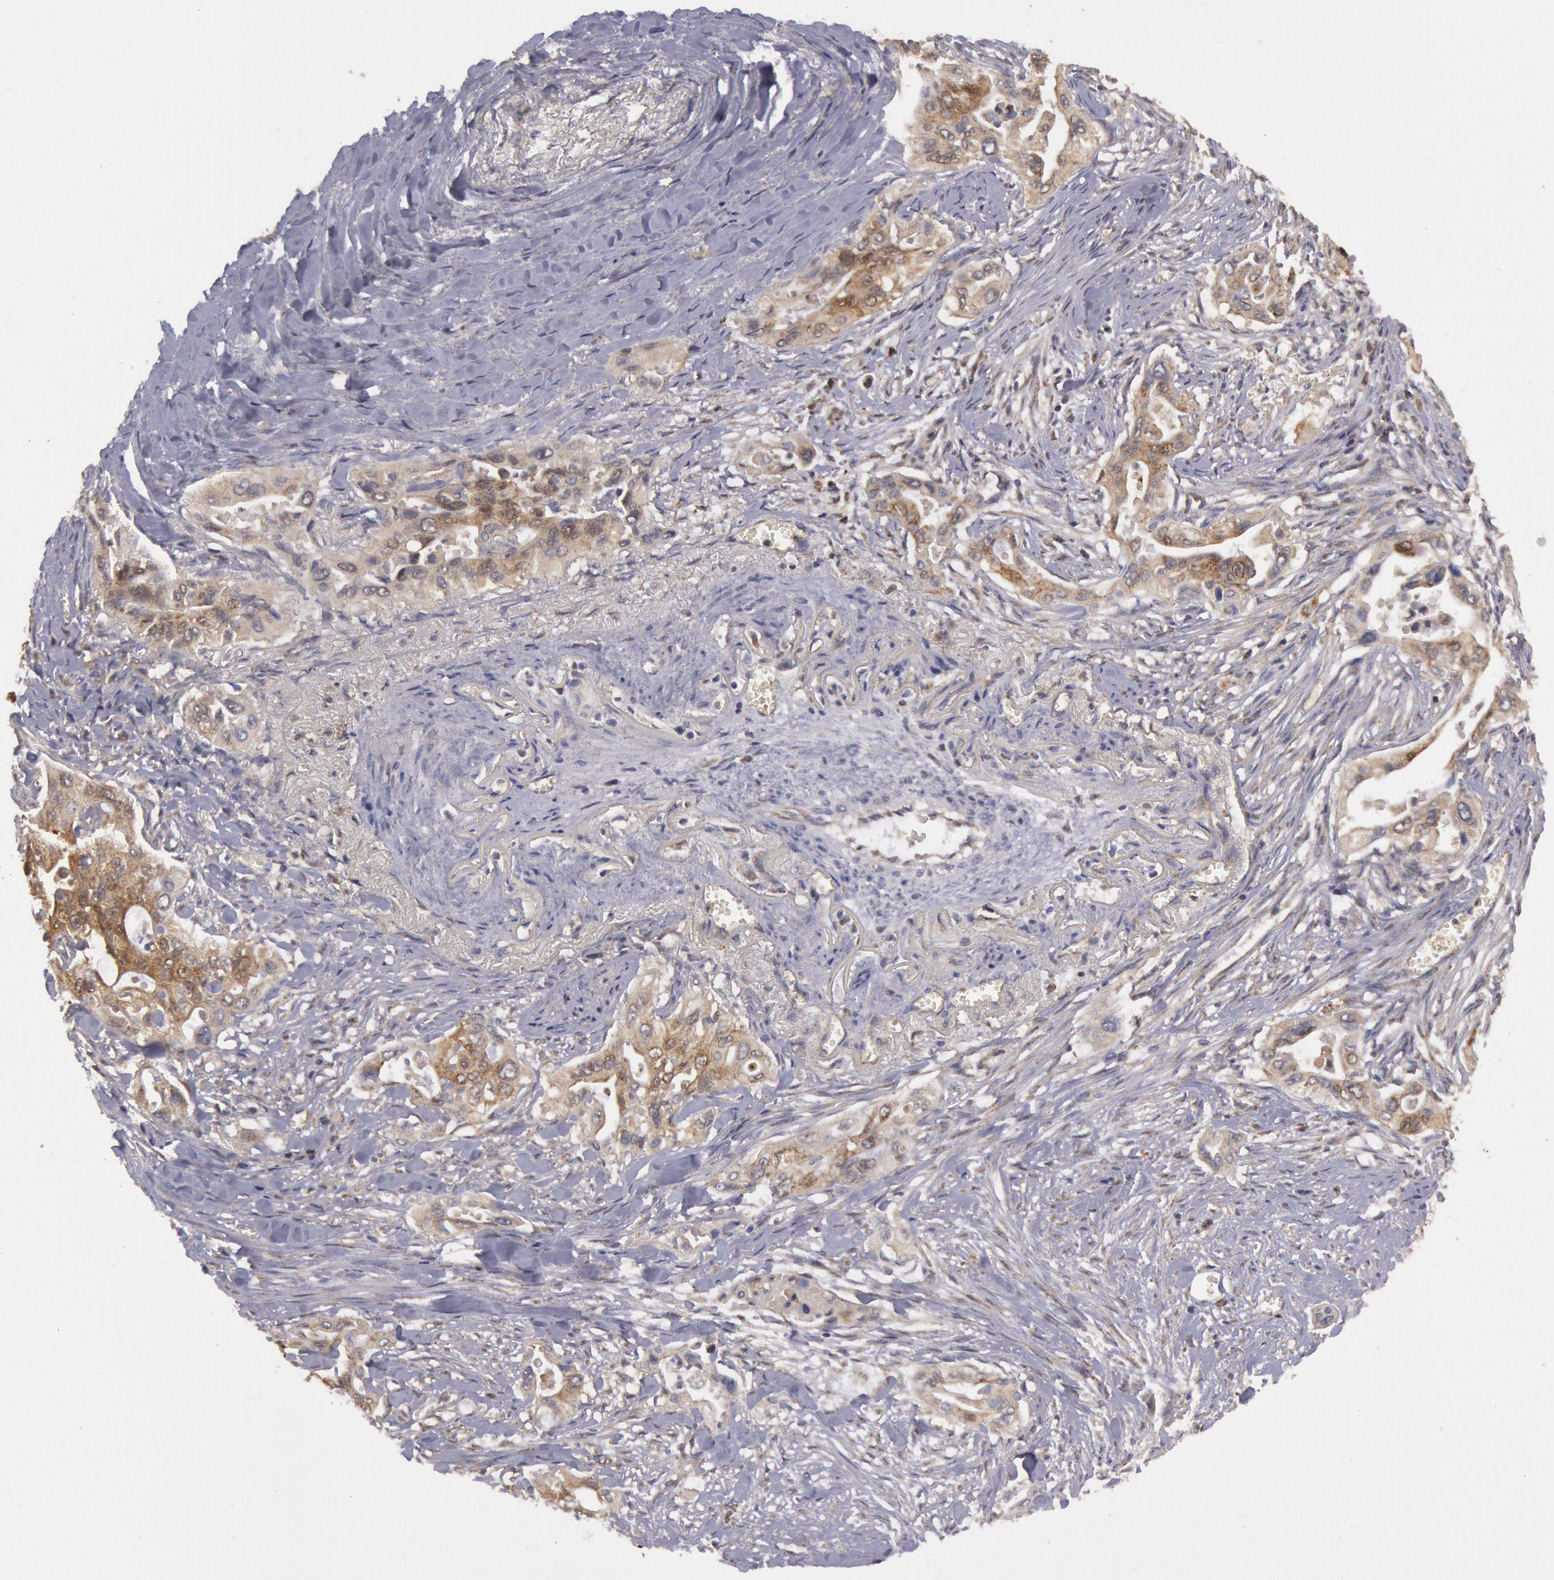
{"staining": {"intensity": "moderate", "quantity": "25%-75%", "location": "cytoplasmic/membranous"}, "tissue": "pancreatic cancer", "cell_type": "Tumor cells", "image_type": "cancer", "snomed": [{"axis": "morphology", "description": "Adenocarcinoma, NOS"}, {"axis": "topography", "description": "Pancreas"}], "caption": "This histopathology image displays adenocarcinoma (pancreatic) stained with immunohistochemistry (IHC) to label a protein in brown. The cytoplasmic/membranous of tumor cells show moderate positivity for the protein. Nuclei are counter-stained blue.", "gene": "MPST", "patient": {"sex": "male", "age": 77}}